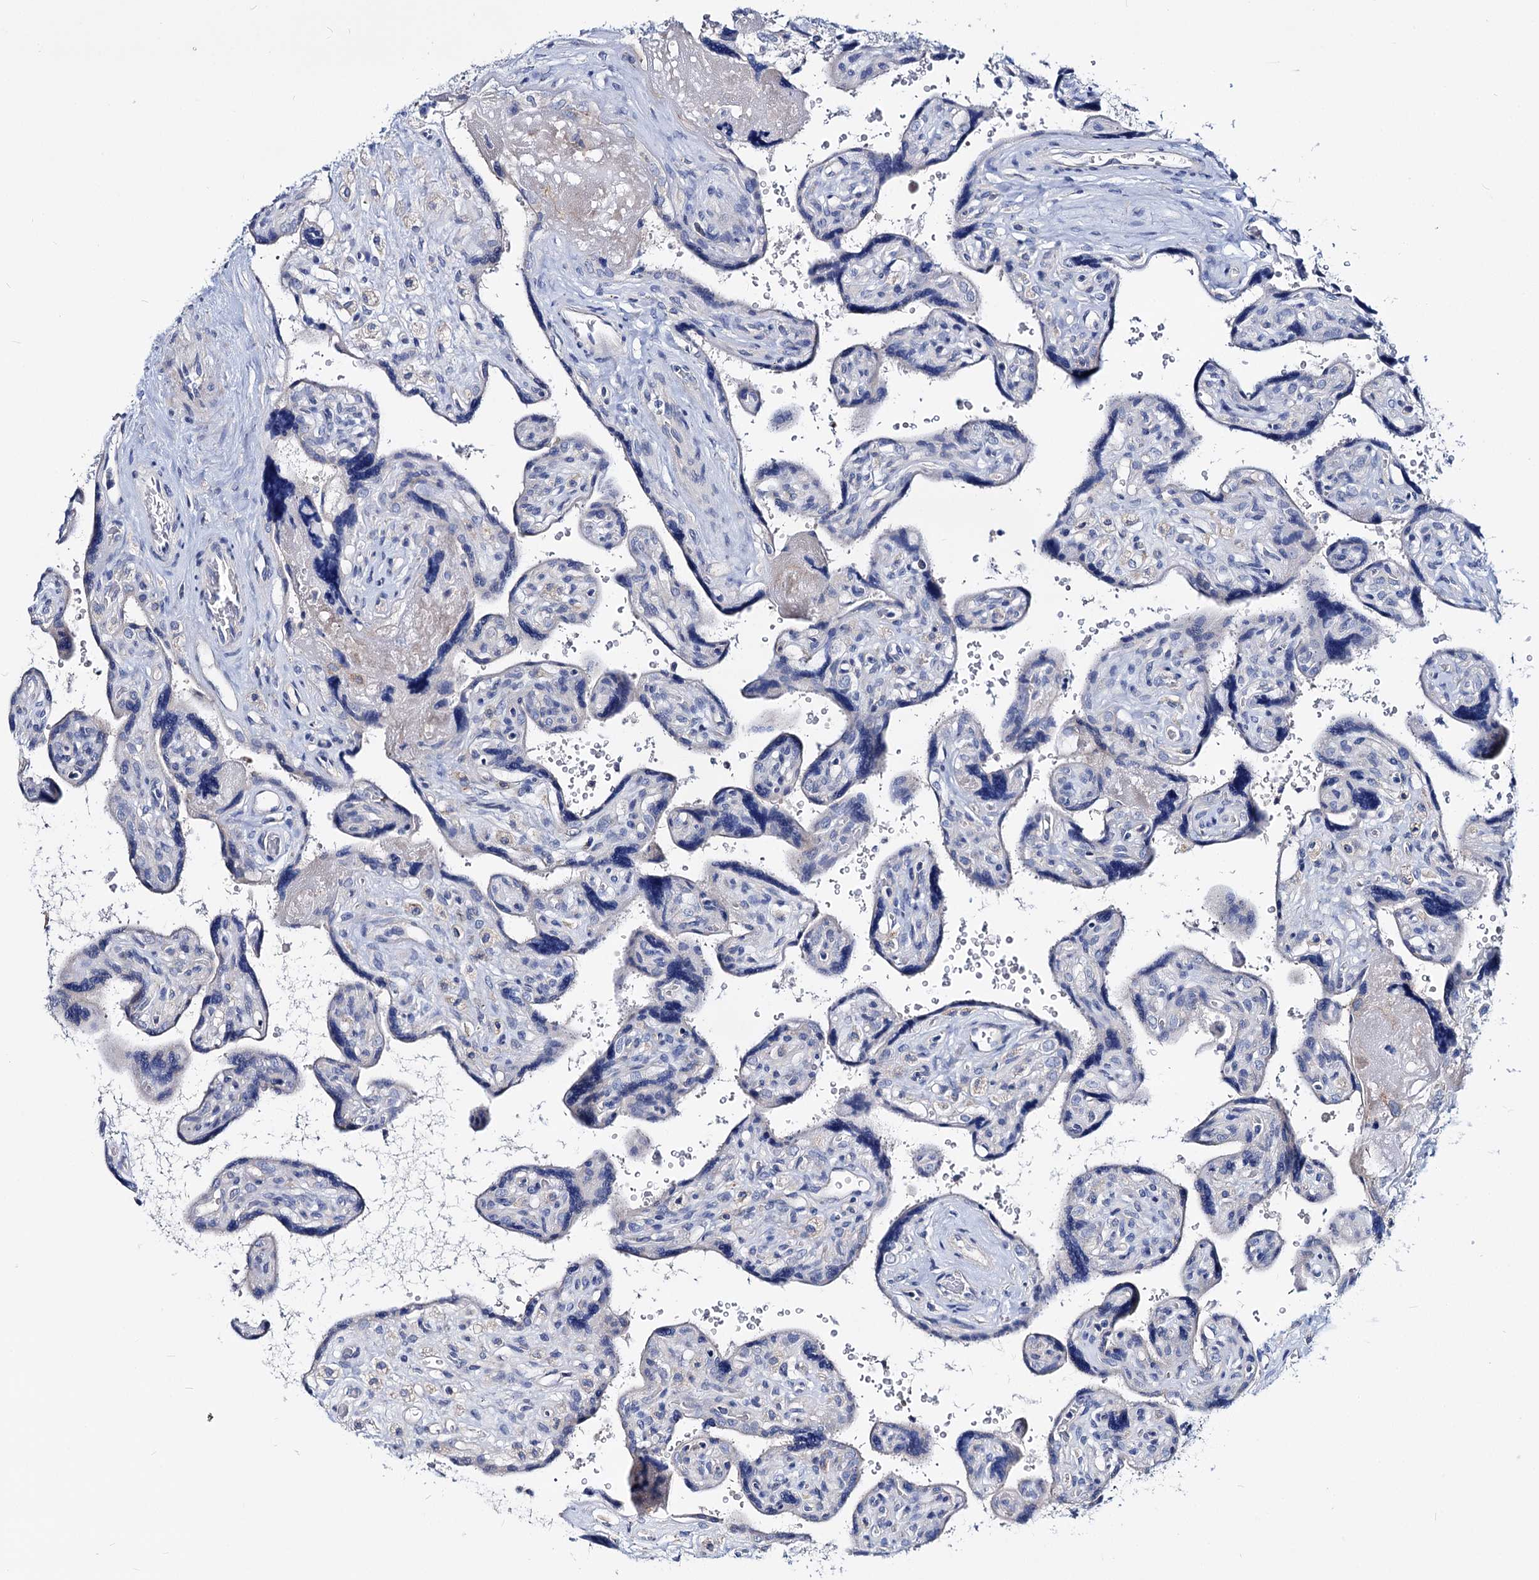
{"staining": {"intensity": "negative", "quantity": "none", "location": "none"}, "tissue": "placenta", "cell_type": "Trophoblastic cells", "image_type": "normal", "snomed": [{"axis": "morphology", "description": "Normal tissue, NOS"}, {"axis": "topography", "description": "Placenta"}], "caption": "IHC of unremarkable placenta reveals no positivity in trophoblastic cells. (DAB immunohistochemistry (IHC) visualized using brightfield microscopy, high magnification).", "gene": "DYDC2", "patient": {"sex": "female", "age": 39}}